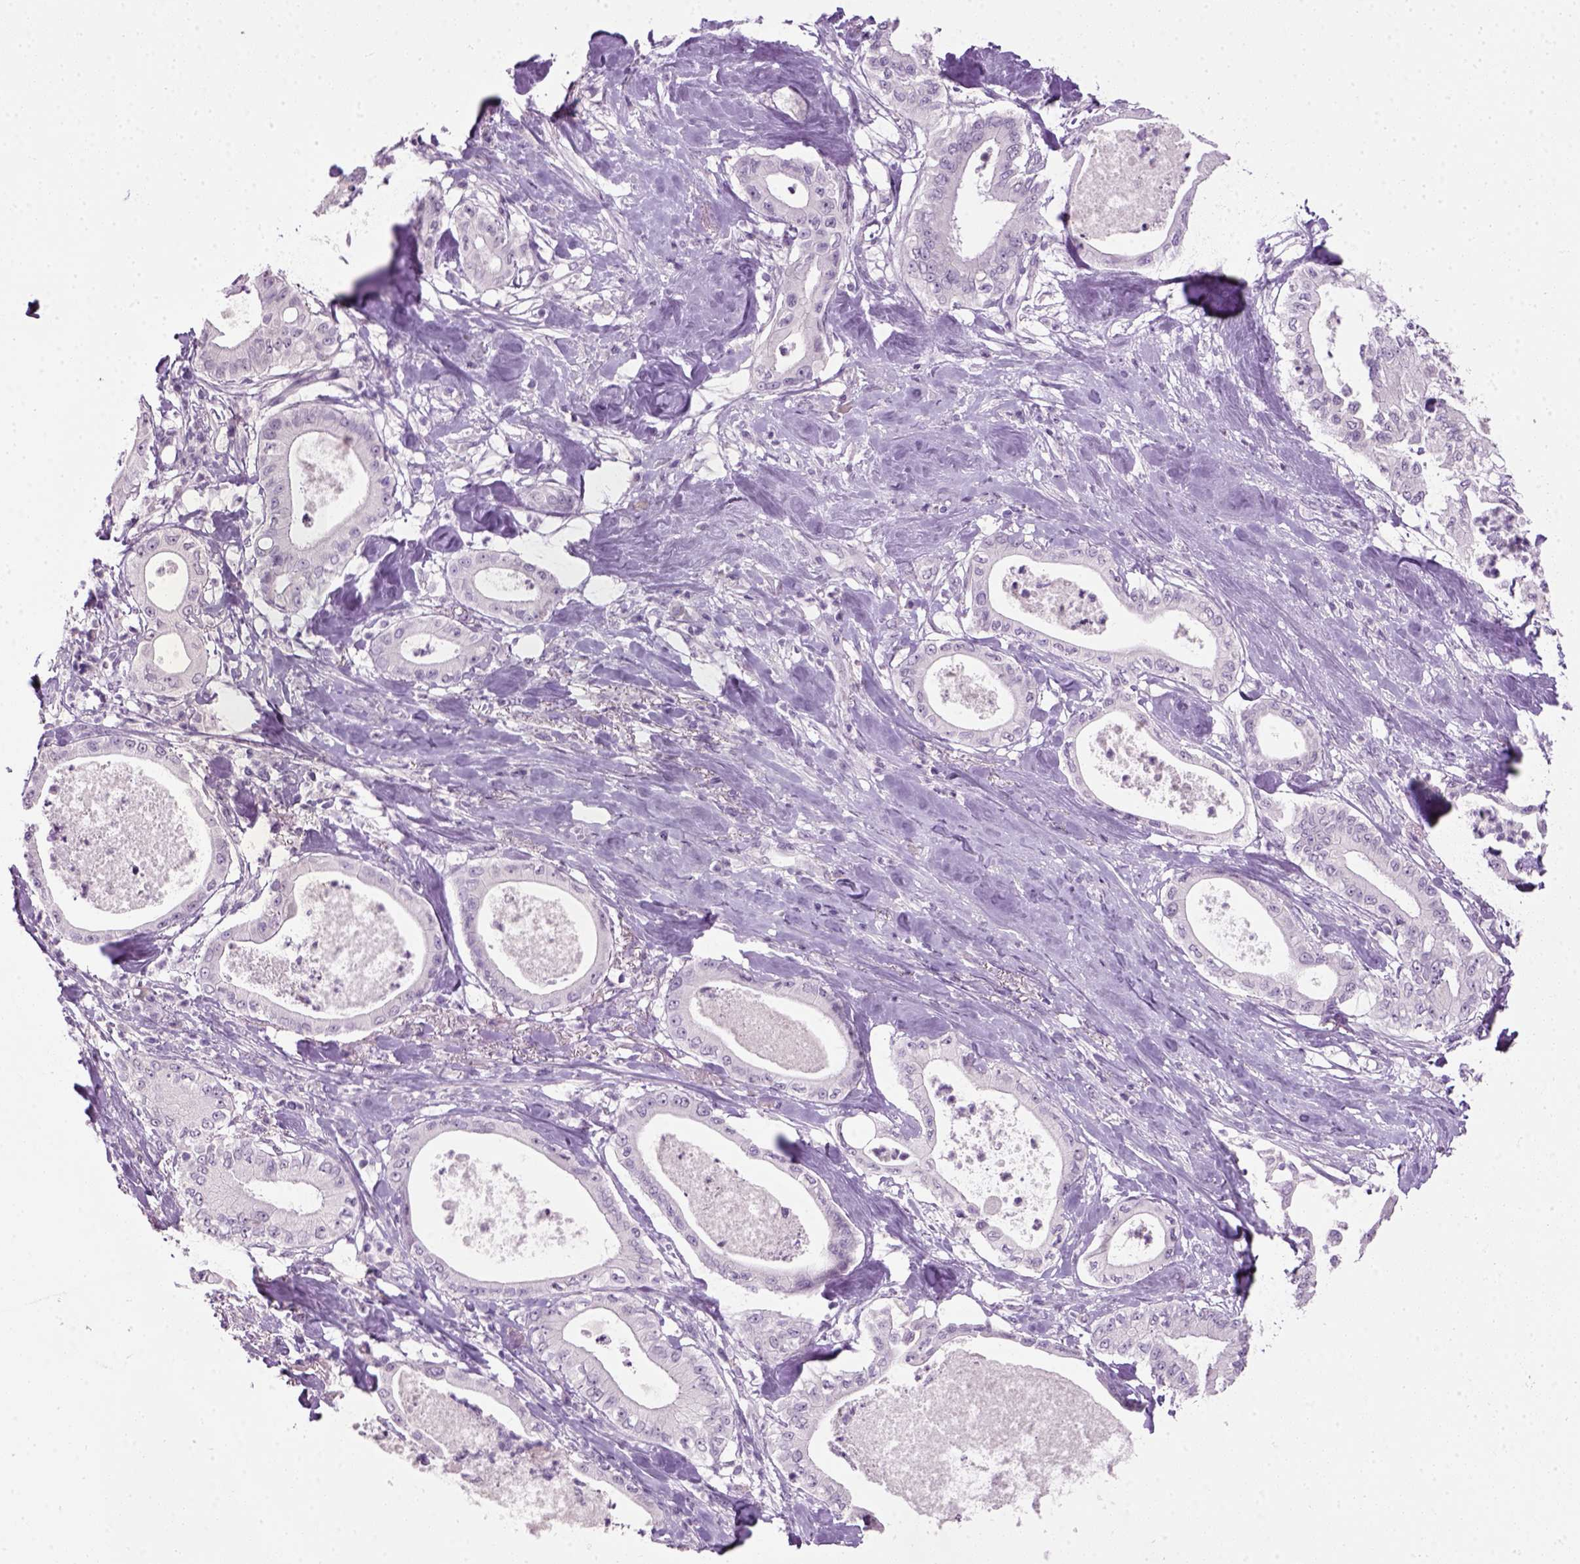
{"staining": {"intensity": "negative", "quantity": "none", "location": "none"}, "tissue": "pancreatic cancer", "cell_type": "Tumor cells", "image_type": "cancer", "snomed": [{"axis": "morphology", "description": "Adenocarcinoma, NOS"}, {"axis": "topography", "description": "Pancreas"}], "caption": "This is a micrograph of IHC staining of pancreatic cancer, which shows no staining in tumor cells. (Stains: DAB (3,3'-diaminobenzidine) immunohistochemistry (IHC) with hematoxylin counter stain, Microscopy: brightfield microscopy at high magnification).", "gene": "GABRB2", "patient": {"sex": "male", "age": 71}}